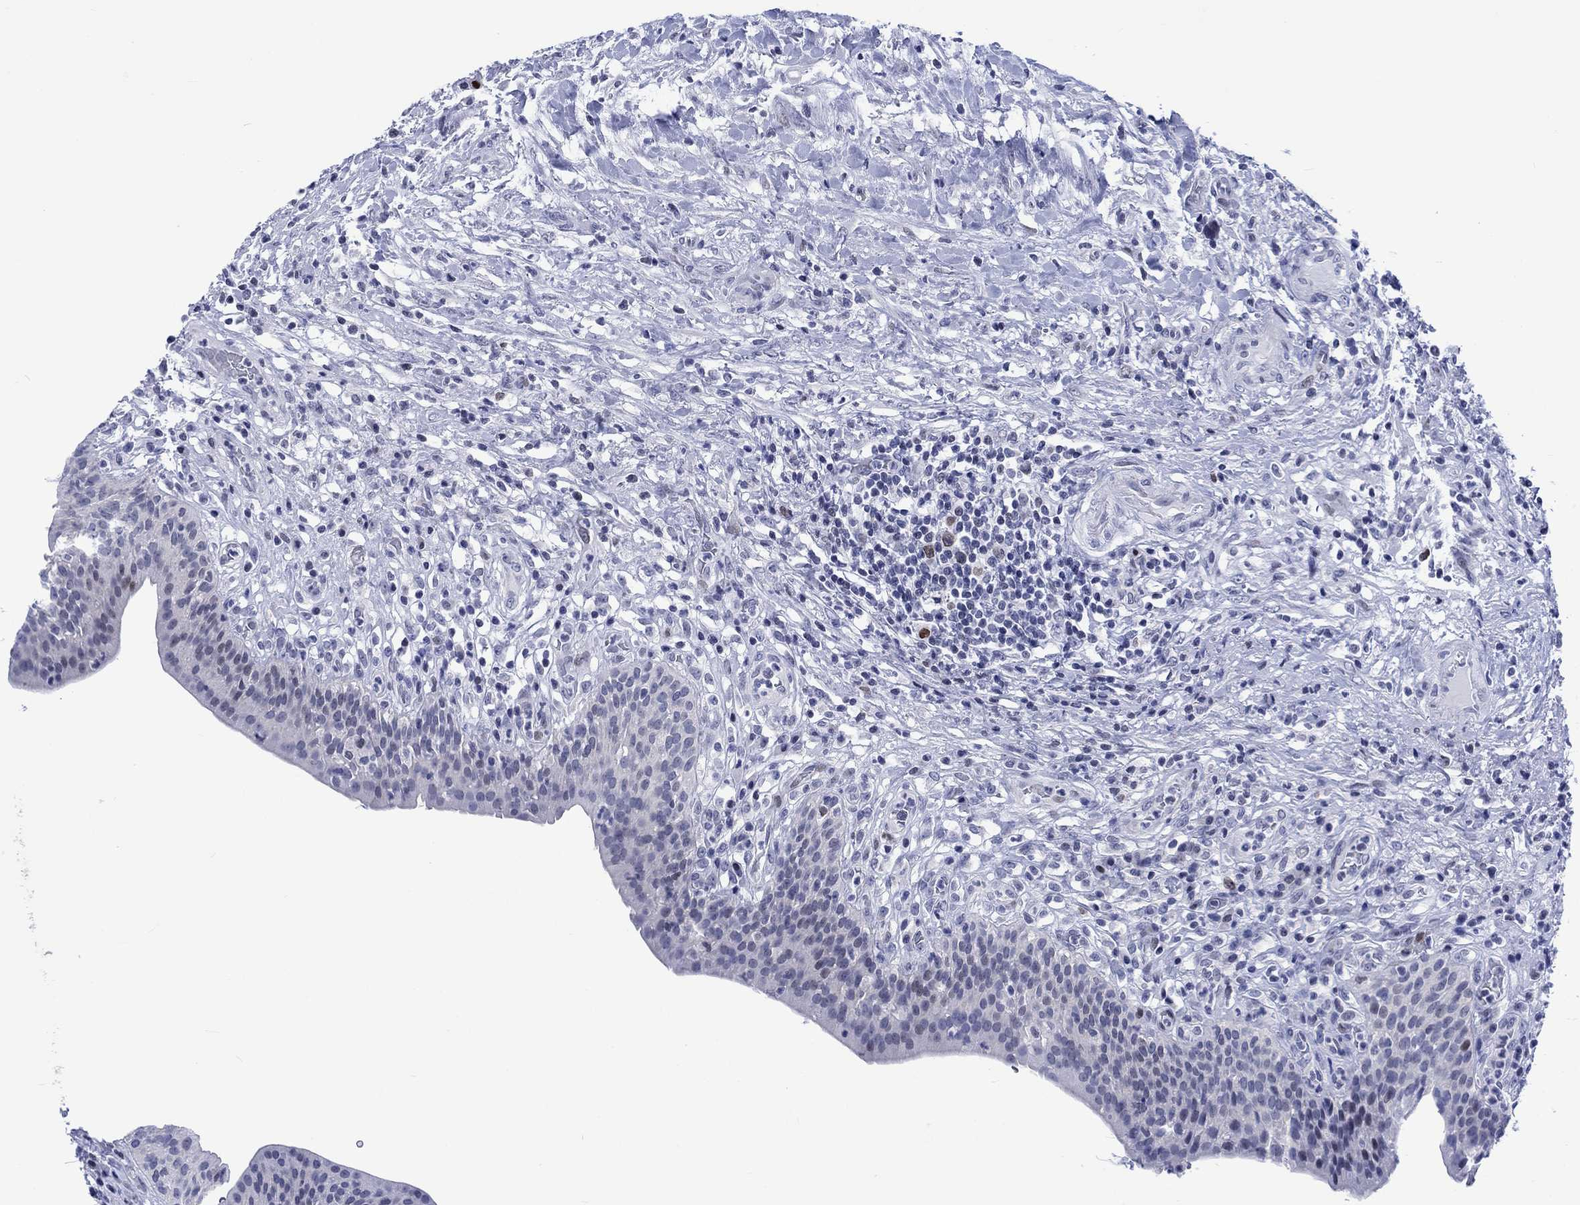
{"staining": {"intensity": "moderate", "quantity": "<25%", "location": "nuclear"}, "tissue": "urinary bladder", "cell_type": "Urothelial cells", "image_type": "normal", "snomed": [{"axis": "morphology", "description": "Normal tissue, NOS"}, {"axis": "topography", "description": "Urinary bladder"}], "caption": "An image showing moderate nuclear positivity in approximately <25% of urothelial cells in normal urinary bladder, as visualized by brown immunohistochemical staining.", "gene": "CDCA2", "patient": {"sex": "male", "age": 66}}